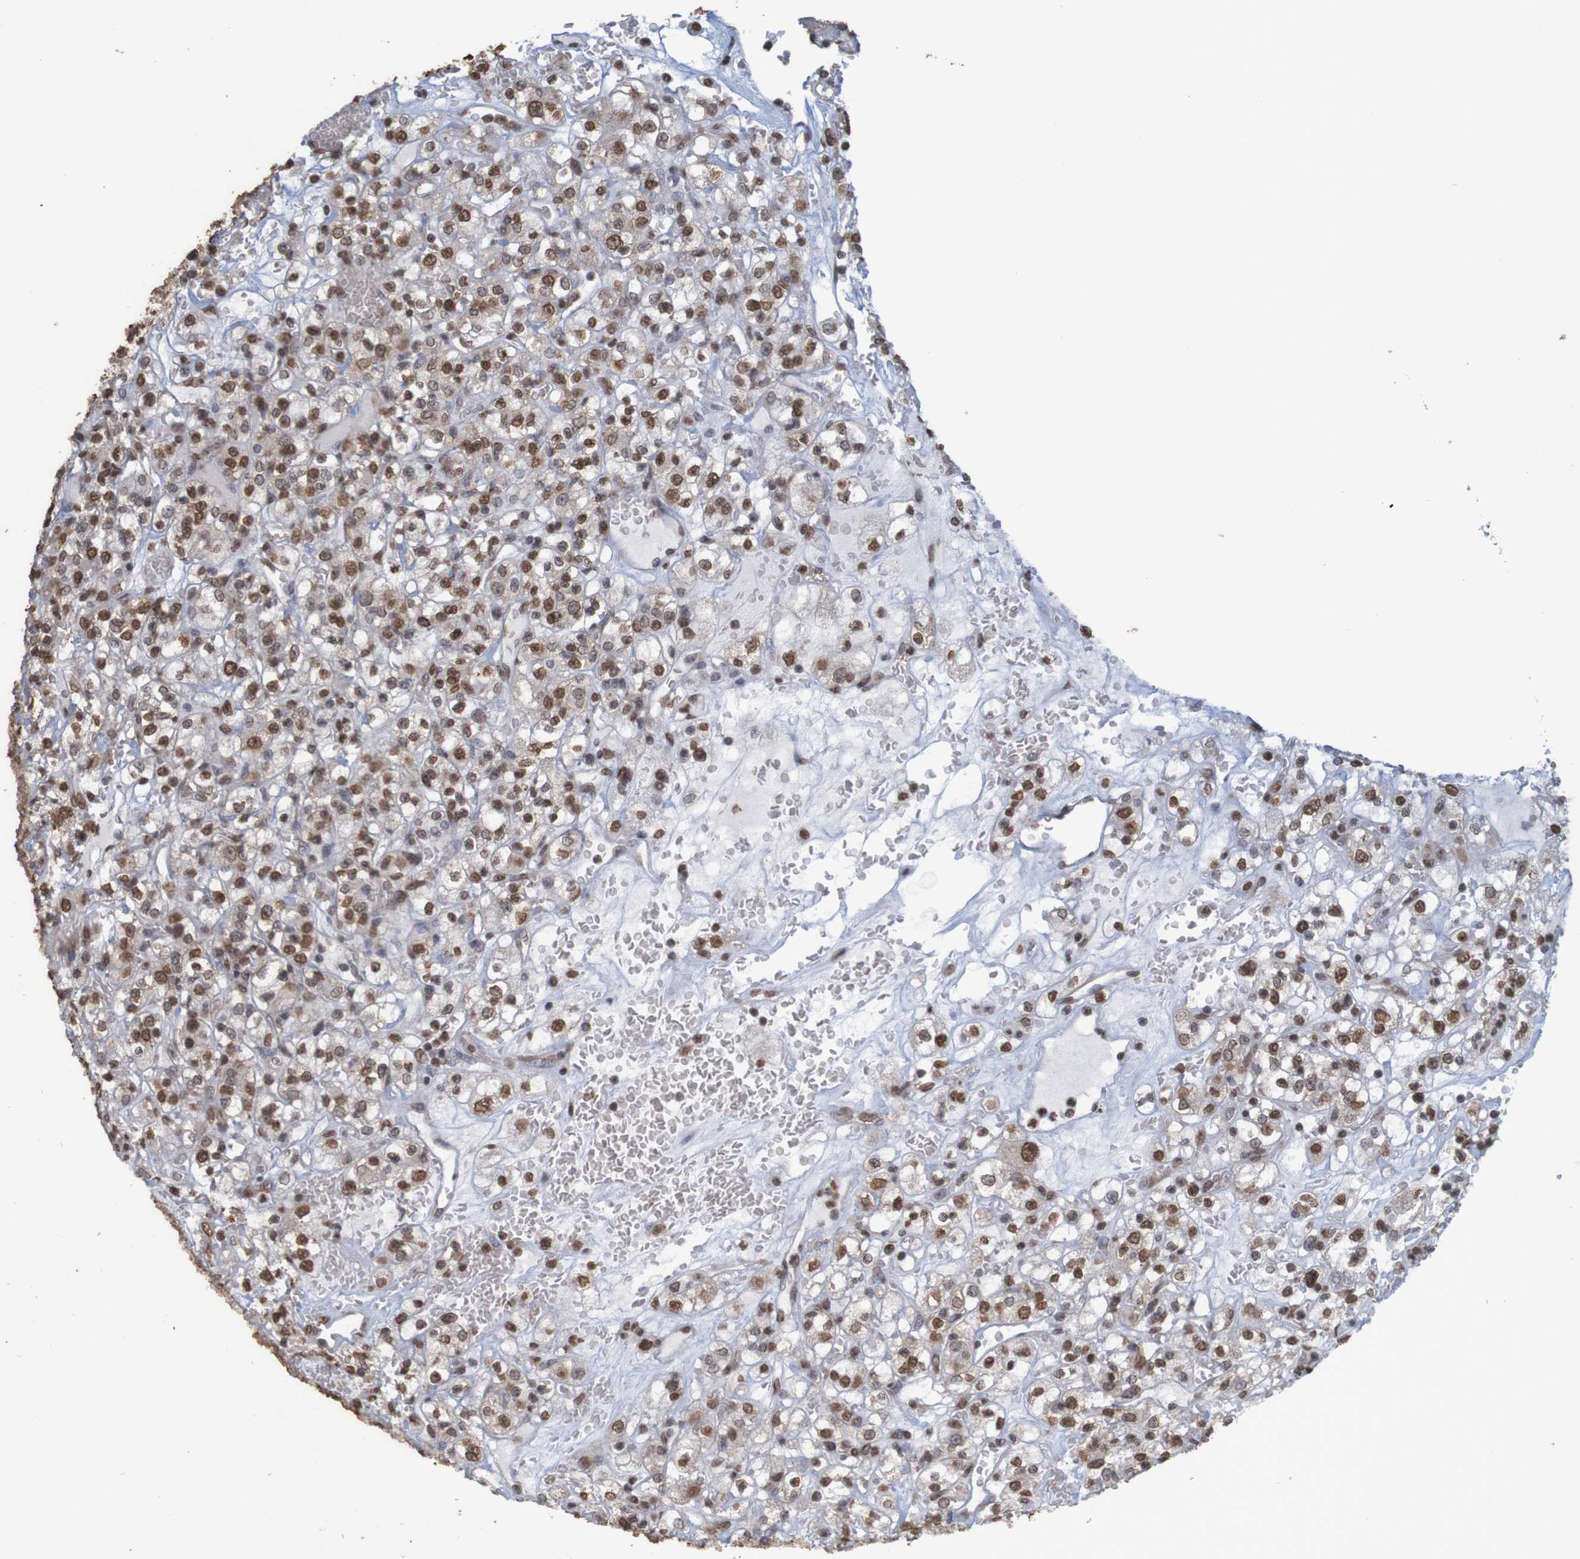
{"staining": {"intensity": "moderate", "quantity": ">75%", "location": "nuclear"}, "tissue": "renal cancer", "cell_type": "Tumor cells", "image_type": "cancer", "snomed": [{"axis": "morphology", "description": "Normal tissue, NOS"}, {"axis": "morphology", "description": "Adenocarcinoma, NOS"}, {"axis": "topography", "description": "Kidney"}], "caption": "About >75% of tumor cells in adenocarcinoma (renal) display moderate nuclear protein expression as visualized by brown immunohistochemical staining.", "gene": "GFI1", "patient": {"sex": "female", "age": 72}}